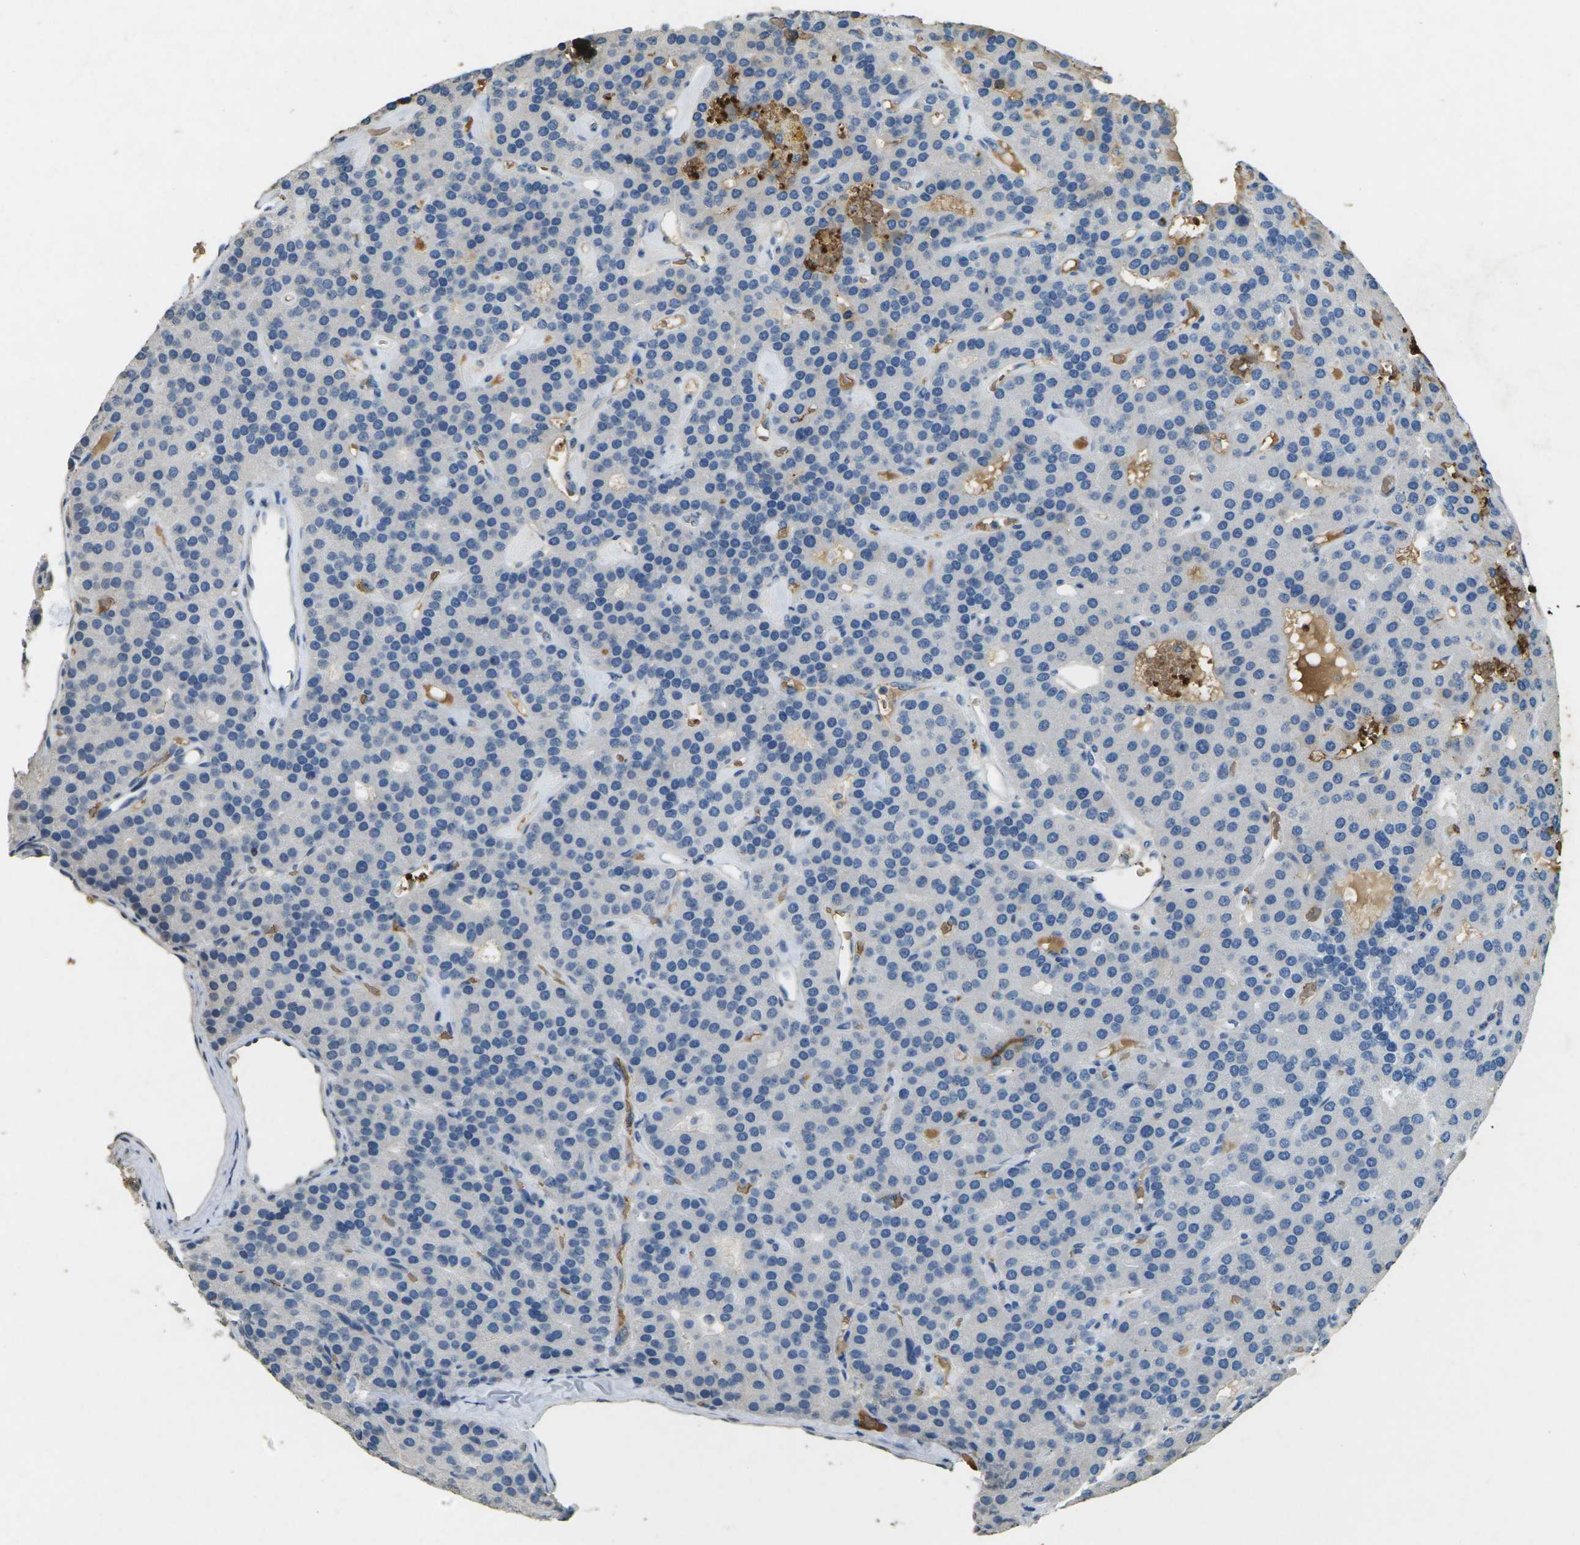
{"staining": {"intensity": "moderate", "quantity": "<25%", "location": "cytoplasmic/membranous"}, "tissue": "parathyroid gland", "cell_type": "Glandular cells", "image_type": "normal", "snomed": [{"axis": "morphology", "description": "Normal tissue, NOS"}, {"axis": "morphology", "description": "Adenoma, NOS"}, {"axis": "topography", "description": "Parathyroid gland"}], "caption": "Parathyroid gland was stained to show a protein in brown. There is low levels of moderate cytoplasmic/membranous expression in about <25% of glandular cells. (Stains: DAB in brown, nuclei in blue, Microscopy: brightfield microscopy at high magnification).", "gene": "HBB", "patient": {"sex": "female", "age": 86}}